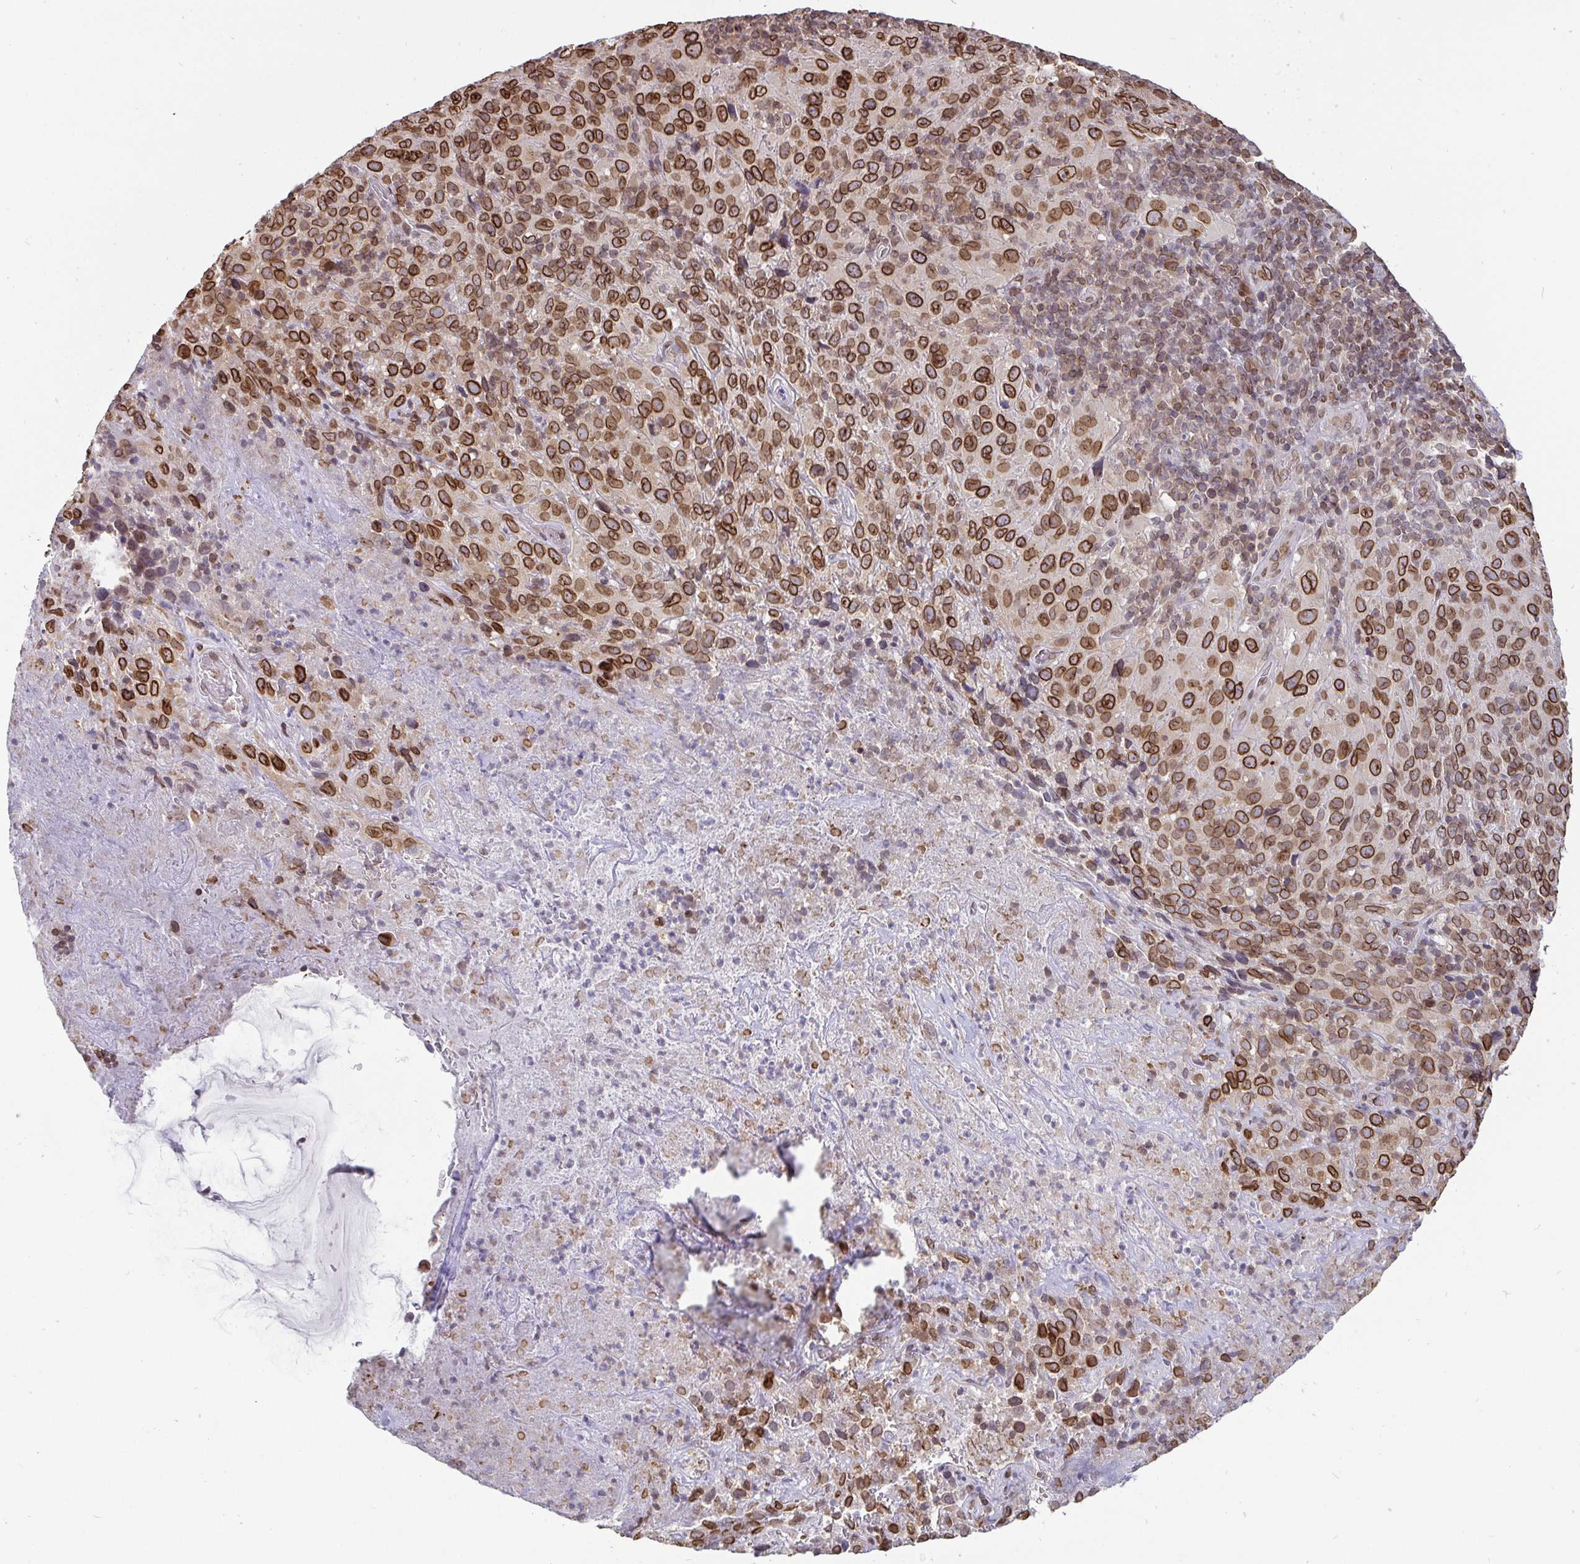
{"staining": {"intensity": "moderate", "quantity": ">75%", "location": "cytoplasmic/membranous,nuclear"}, "tissue": "cervical cancer", "cell_type": "Tumor cells", "image_type": "cancer", "snomed": [{"axis": "morphology", "description": "Squamous cell carcinoma, NOS"}, {"axis": "topography", "description": "Cervix"}], "caption": "Immunohistochemical staining of squamous cell carcinoma (cervical) exhibits moderate cytoplasmic/membranous and nuclear protein expression in approximately >75% of tumor cells.", "gene": "EMD", "patient": {"sex": "female", "age": 51}}